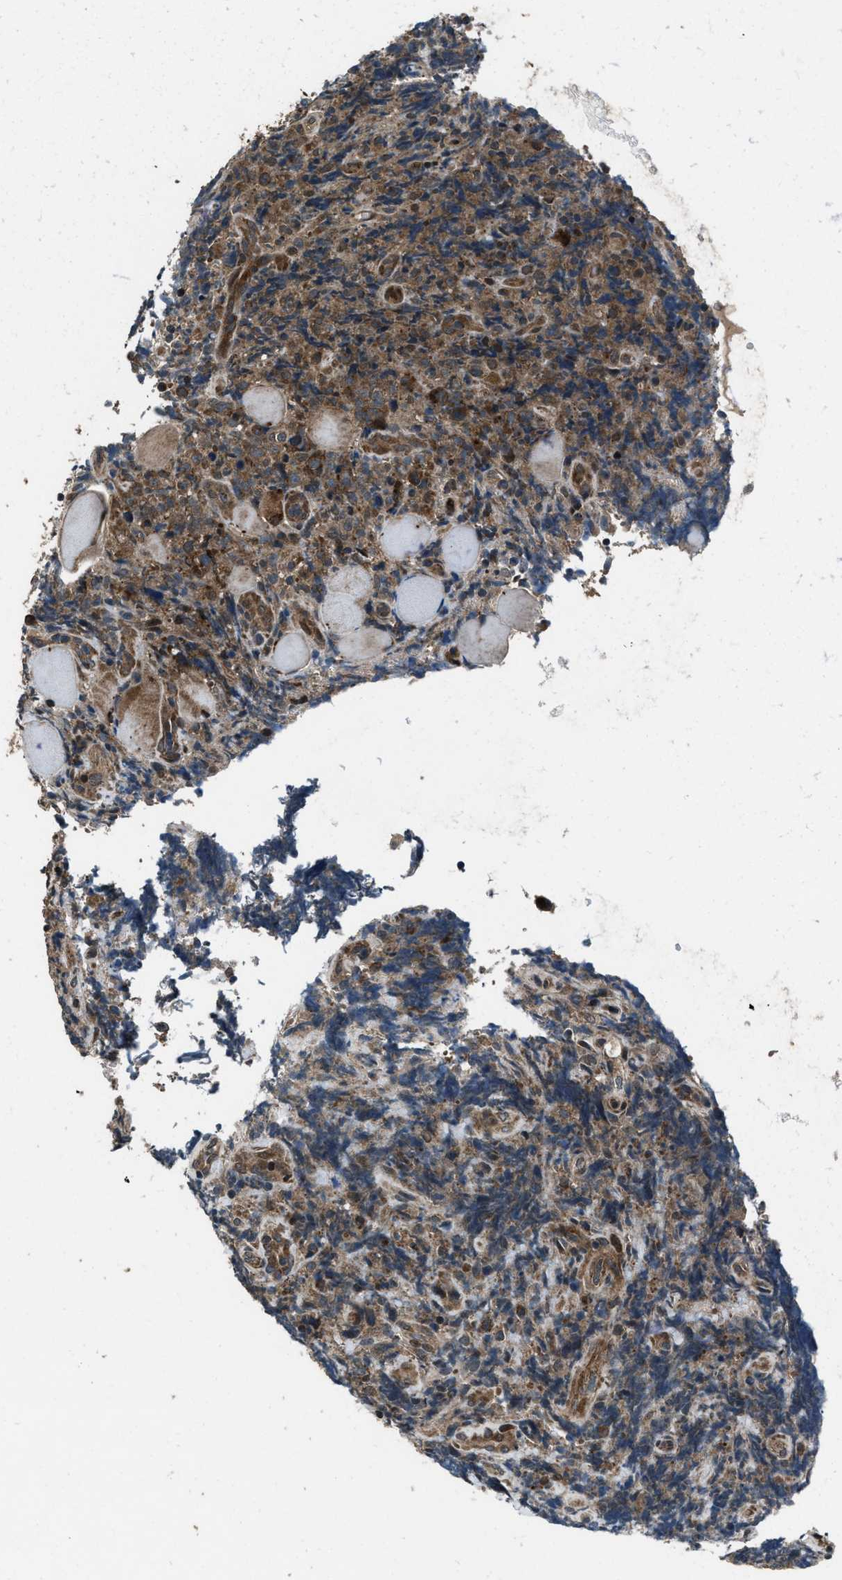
{"staining": {"intensity": "moderate", "quantity": ">75%", "location": "cytoplasmic/membranous"}, "tissue": "lymphoma", "cell_type": "Tumor cells", "image_type": "cancer", "snomed": [{"axis": "morphology", "description": "Malignant lymphoma, non-Hodgkin's type, High grade"}, {"axis": "topography", "description": "Tonsil"}], "caption": "IHC image of neoplastic tissue: human high-grade malignant lymphoma, non-Hodgkin's type stained using immunohistochemistry exhibits medium levels of moderate protein expression localized specifically in the cytoplasmic/membranous of tumor cells, appearing as a cytoplasmic/membranous brown color.", "gene": "IRAK4", "patient": {"sex": "female", "age": 36}}